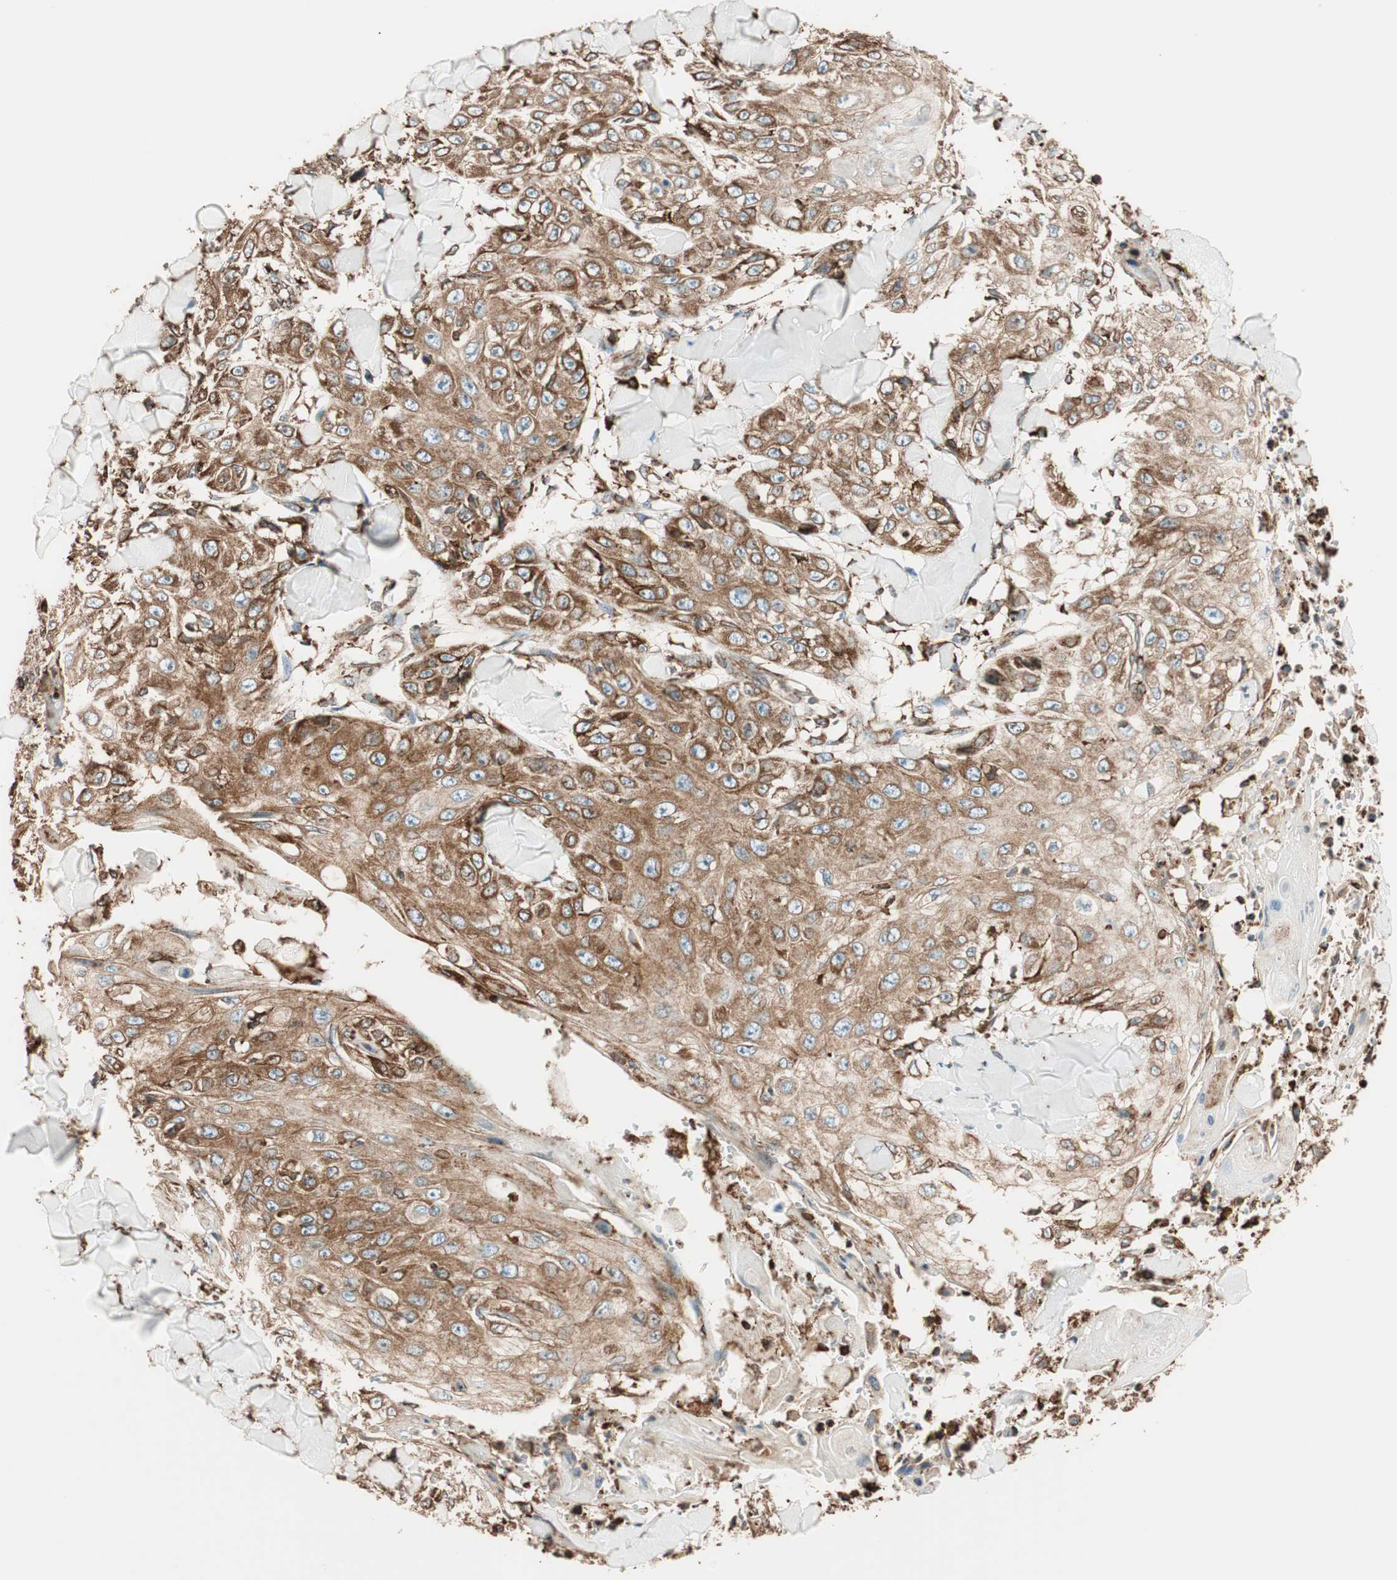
{"staining": {"intensity": "strong", "quantity": ">75%", "location": "cytoplasmic/membranous"}, "tissue": "skin cancer", "cell_type": "Tumor cells", "image_type": "cancer", "snomed": [{"axis": "morphology", "description": "Squamous cell carcinoma, NOS"}, {"axis": "topography", "description": "Skin"}], "caption": "A high amount of strong cytoplasmic/membranous staining is appreciated in about >75% of tumor cells in skin cancer tissue.", "gene": "PRKCSH", "patient": {"sex": "male", "age": 86}}